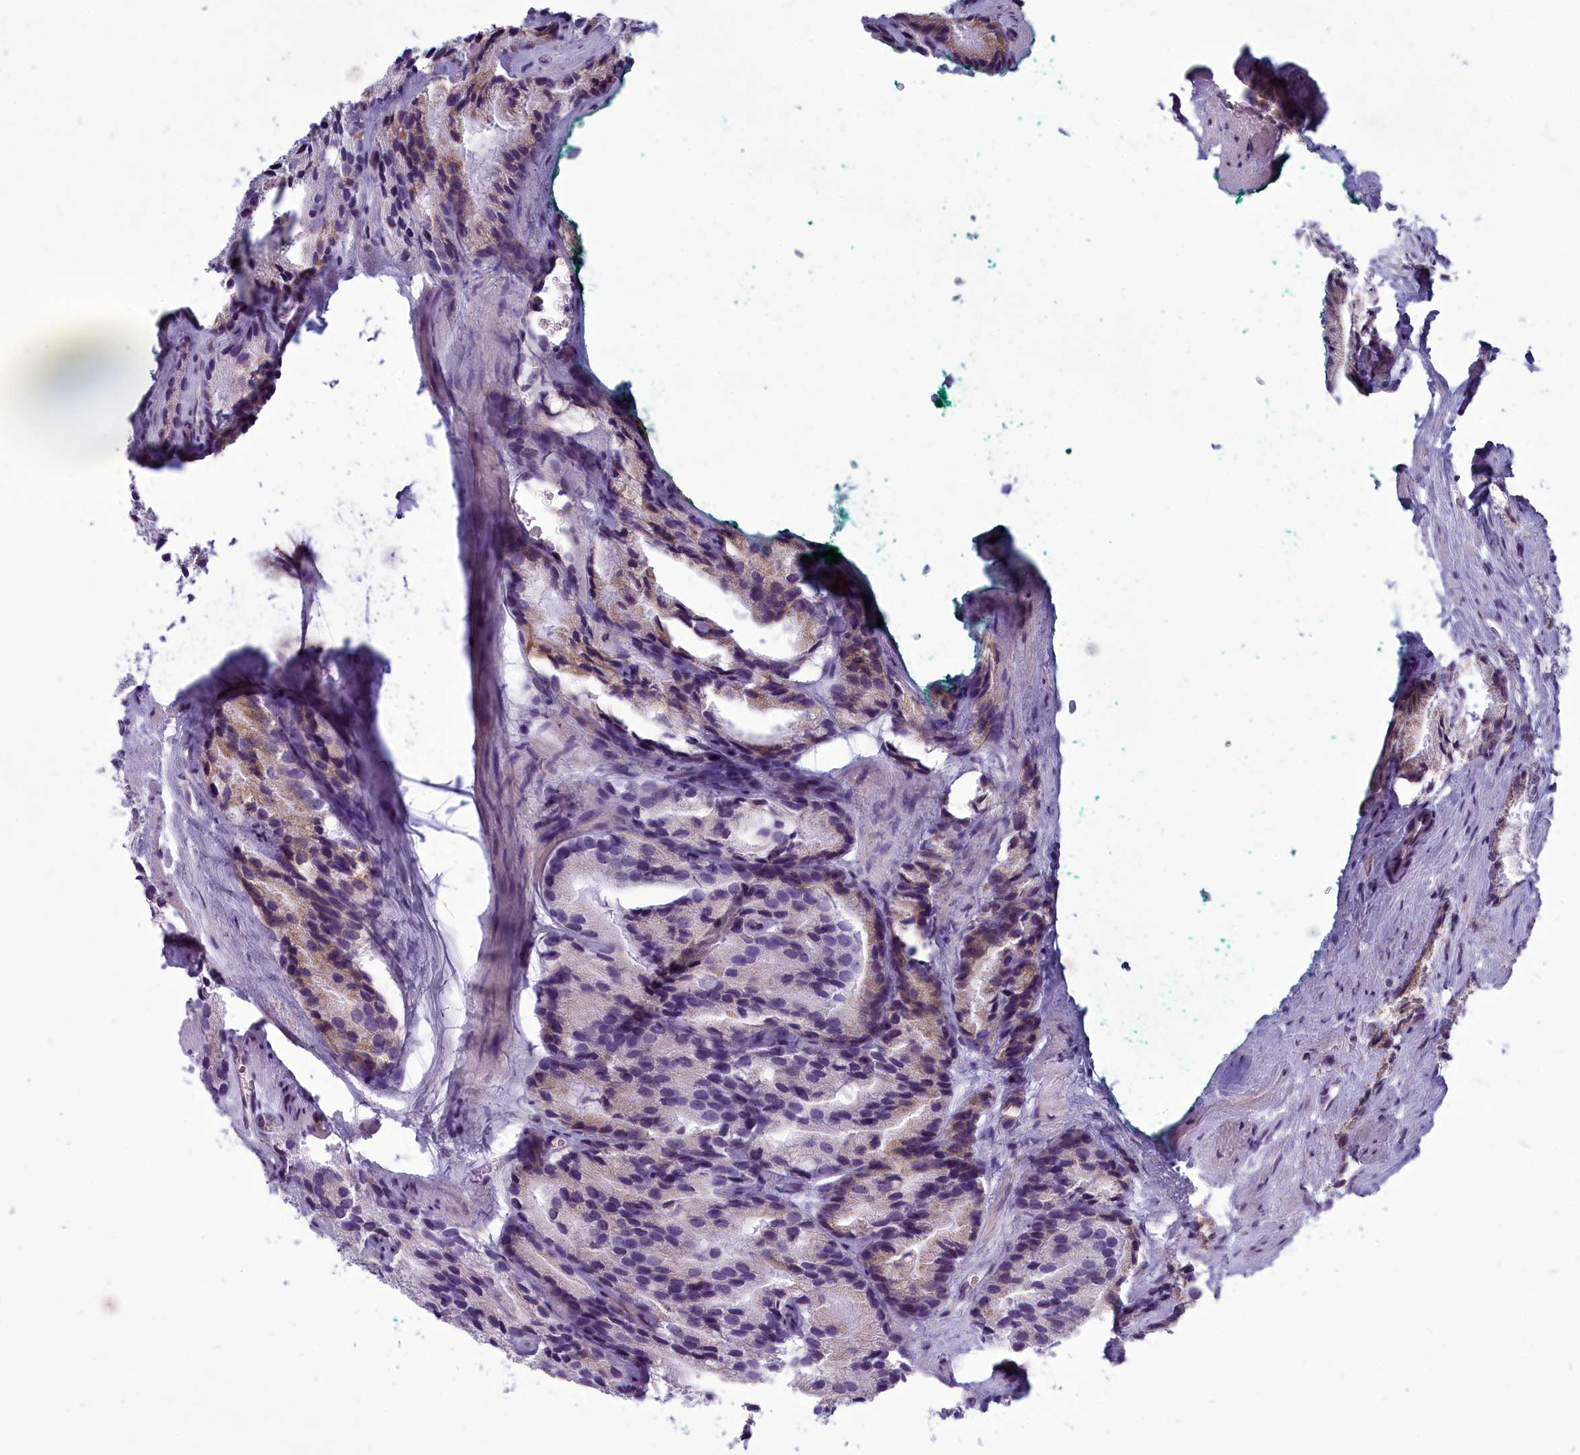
{"staining": {"intensity": "weak", "quantity": "<25%", "location": "cytoplasmic/membranous"}, "tissue": "prostate cancer", "cell_type": "Tumor cells", "image_type": "cancer", "snomed": [{"axis": "morphology", "description": "Adenocarcinoma, High grade"}, {"axis": "topography", "description": "Prostate"}], "caption": "Tumor cells show no significant protein positivity in adenocarcinoma (high-grade) (prostate).", "gene": "CENATAC", "patient": {"sex": "male", "age": 66}}